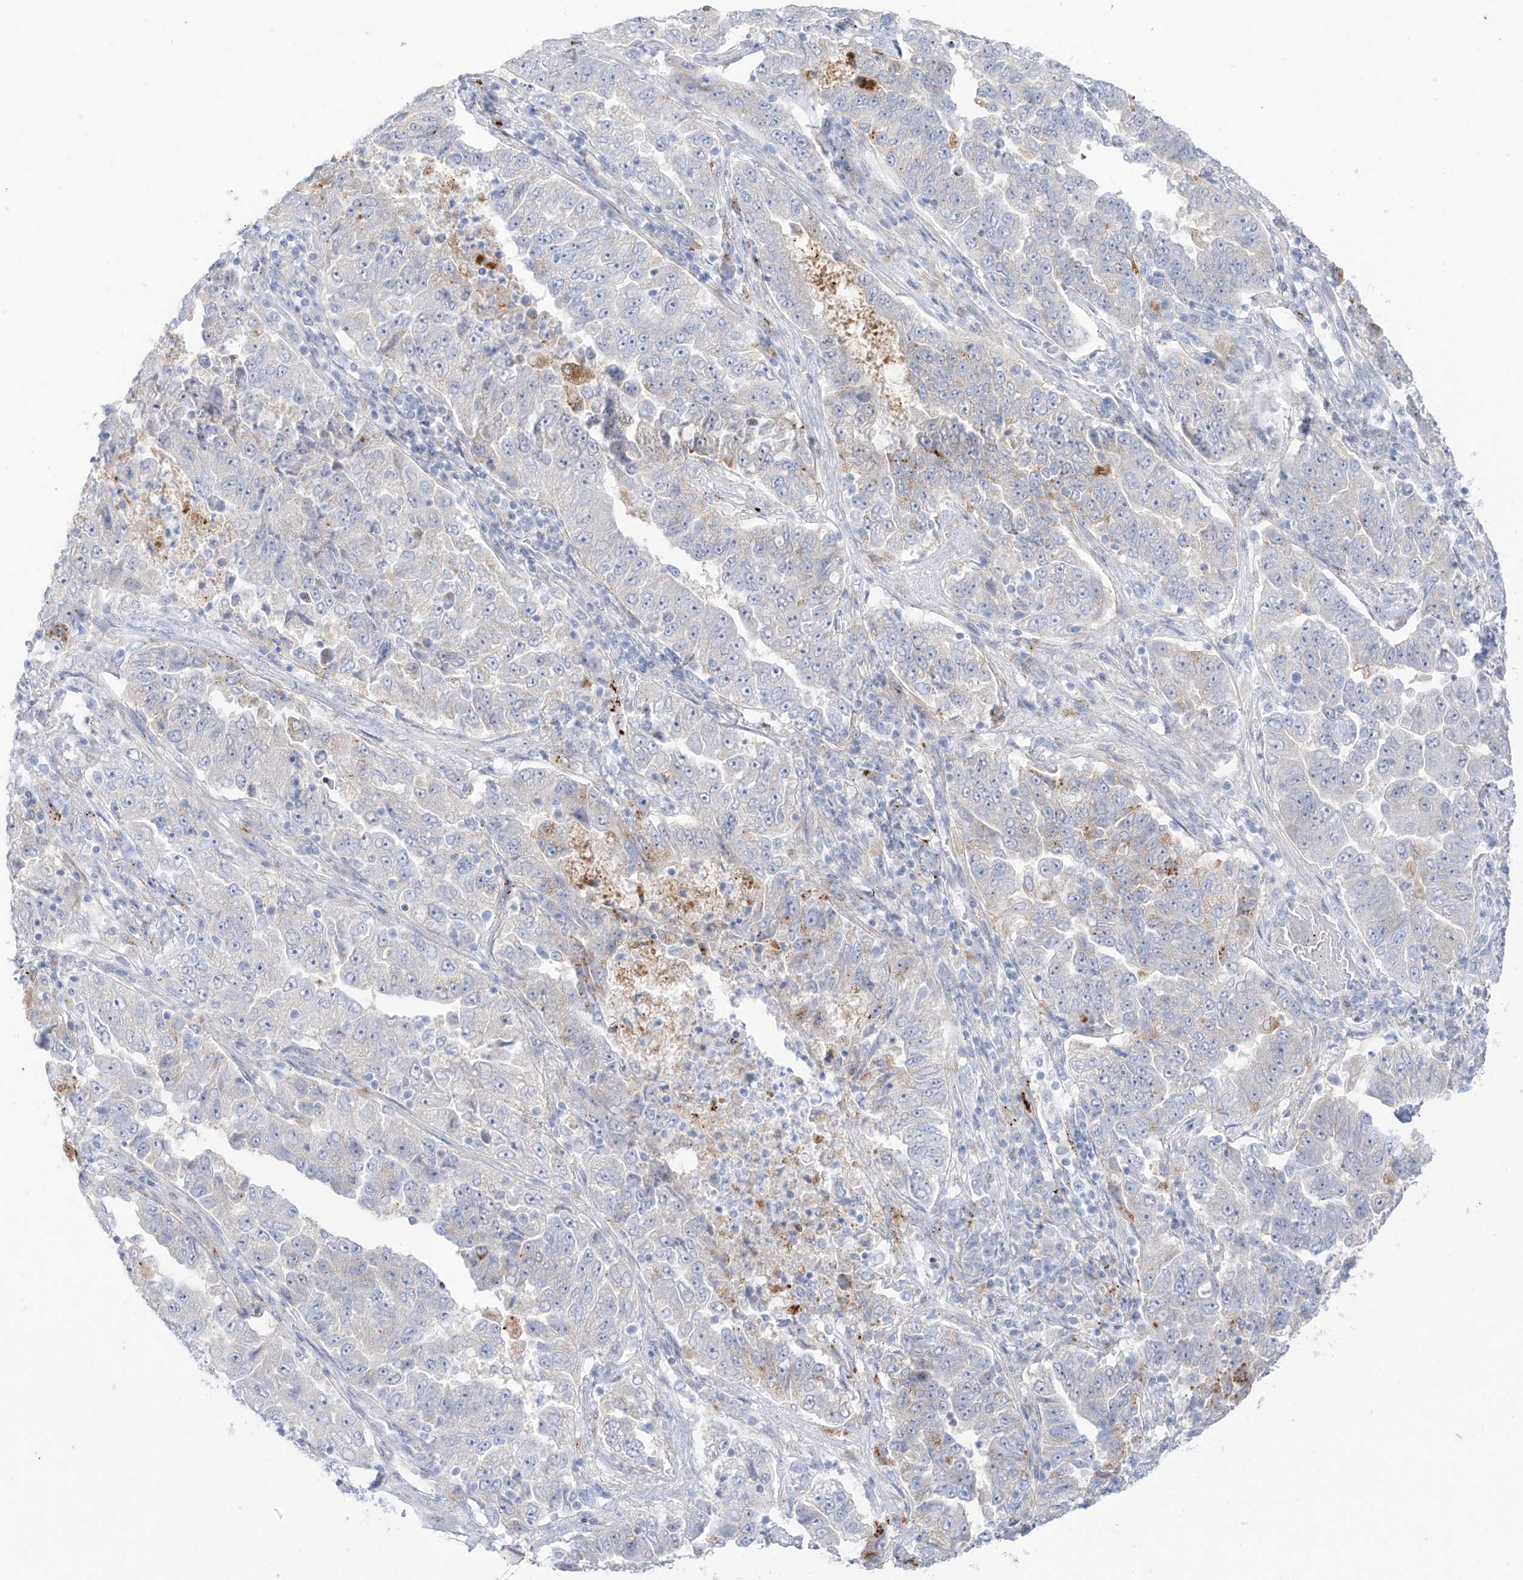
{"staining": {"intensity": "negative", "quantity": "none", "location": "none"}, "tissue": "lung cancer", "cell_type": "Tumor cells", "image_type": "cancer", "snomed": [{"axis": "morphology", "description": "Adenocarcinoma, NOS"}, {"axis": "topography", "description": "Lung"}], "caption": "The micrograph displays no significant staining in tumor cells of lung cancer.", "gene": "PSPH", "patient": {"sex": "female", "age": 51}}